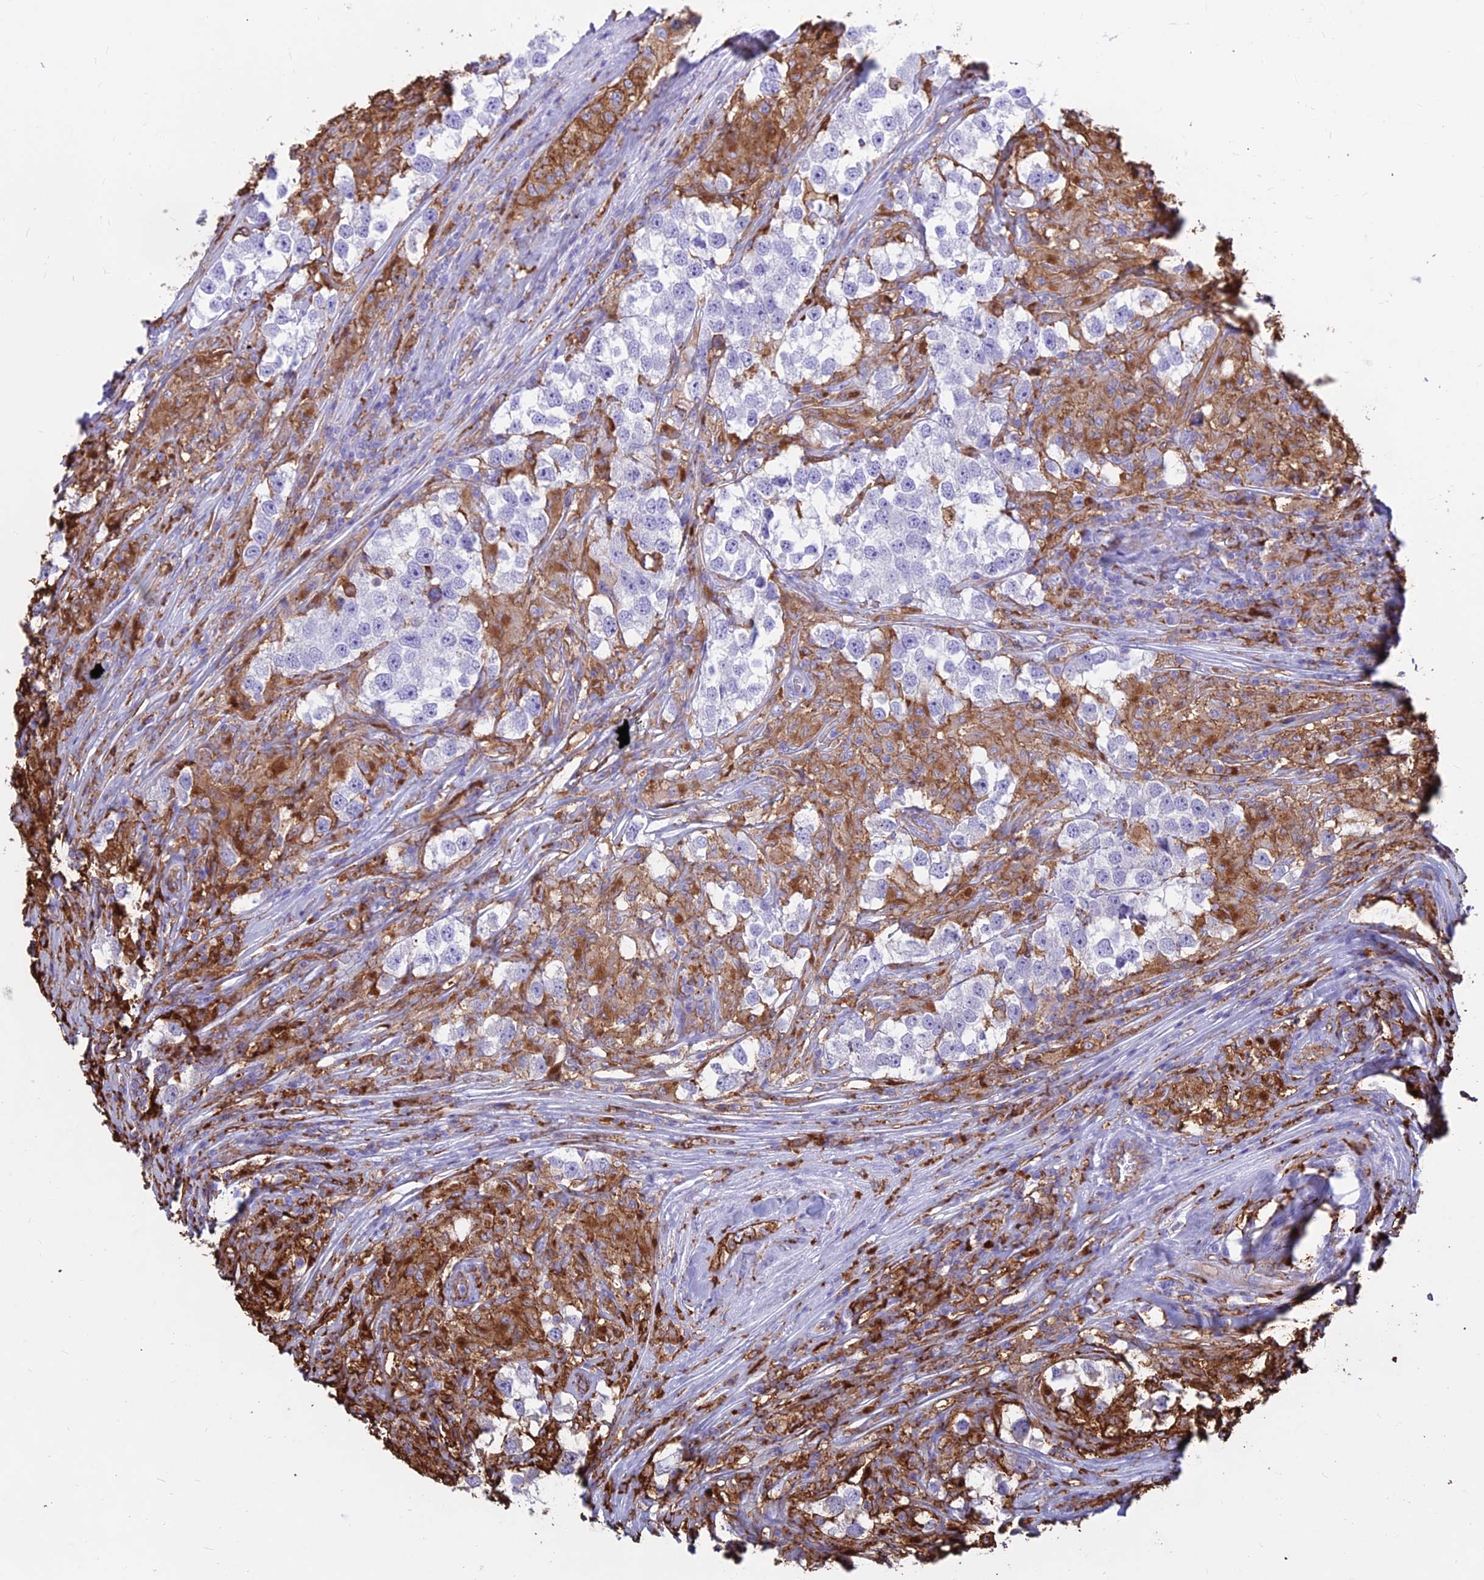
{"staining": {"intensity": "negative", "quantity": "none", "location": "none"}, "tissue": "testis cancer", "cell_type": "Tumor cells", "image_type": "cancer", "snomed": [{"axis": "morphology", "description": "Seminoma, NOS"}, {"axis": "topography", "description": "Testis"}], "caption": "Protein analysis of testis seminoma demonstrates no significant positivity in tumor cells.", "gene": "HLA-DRB1", "patient": {"sex": "male", "age": 46}}